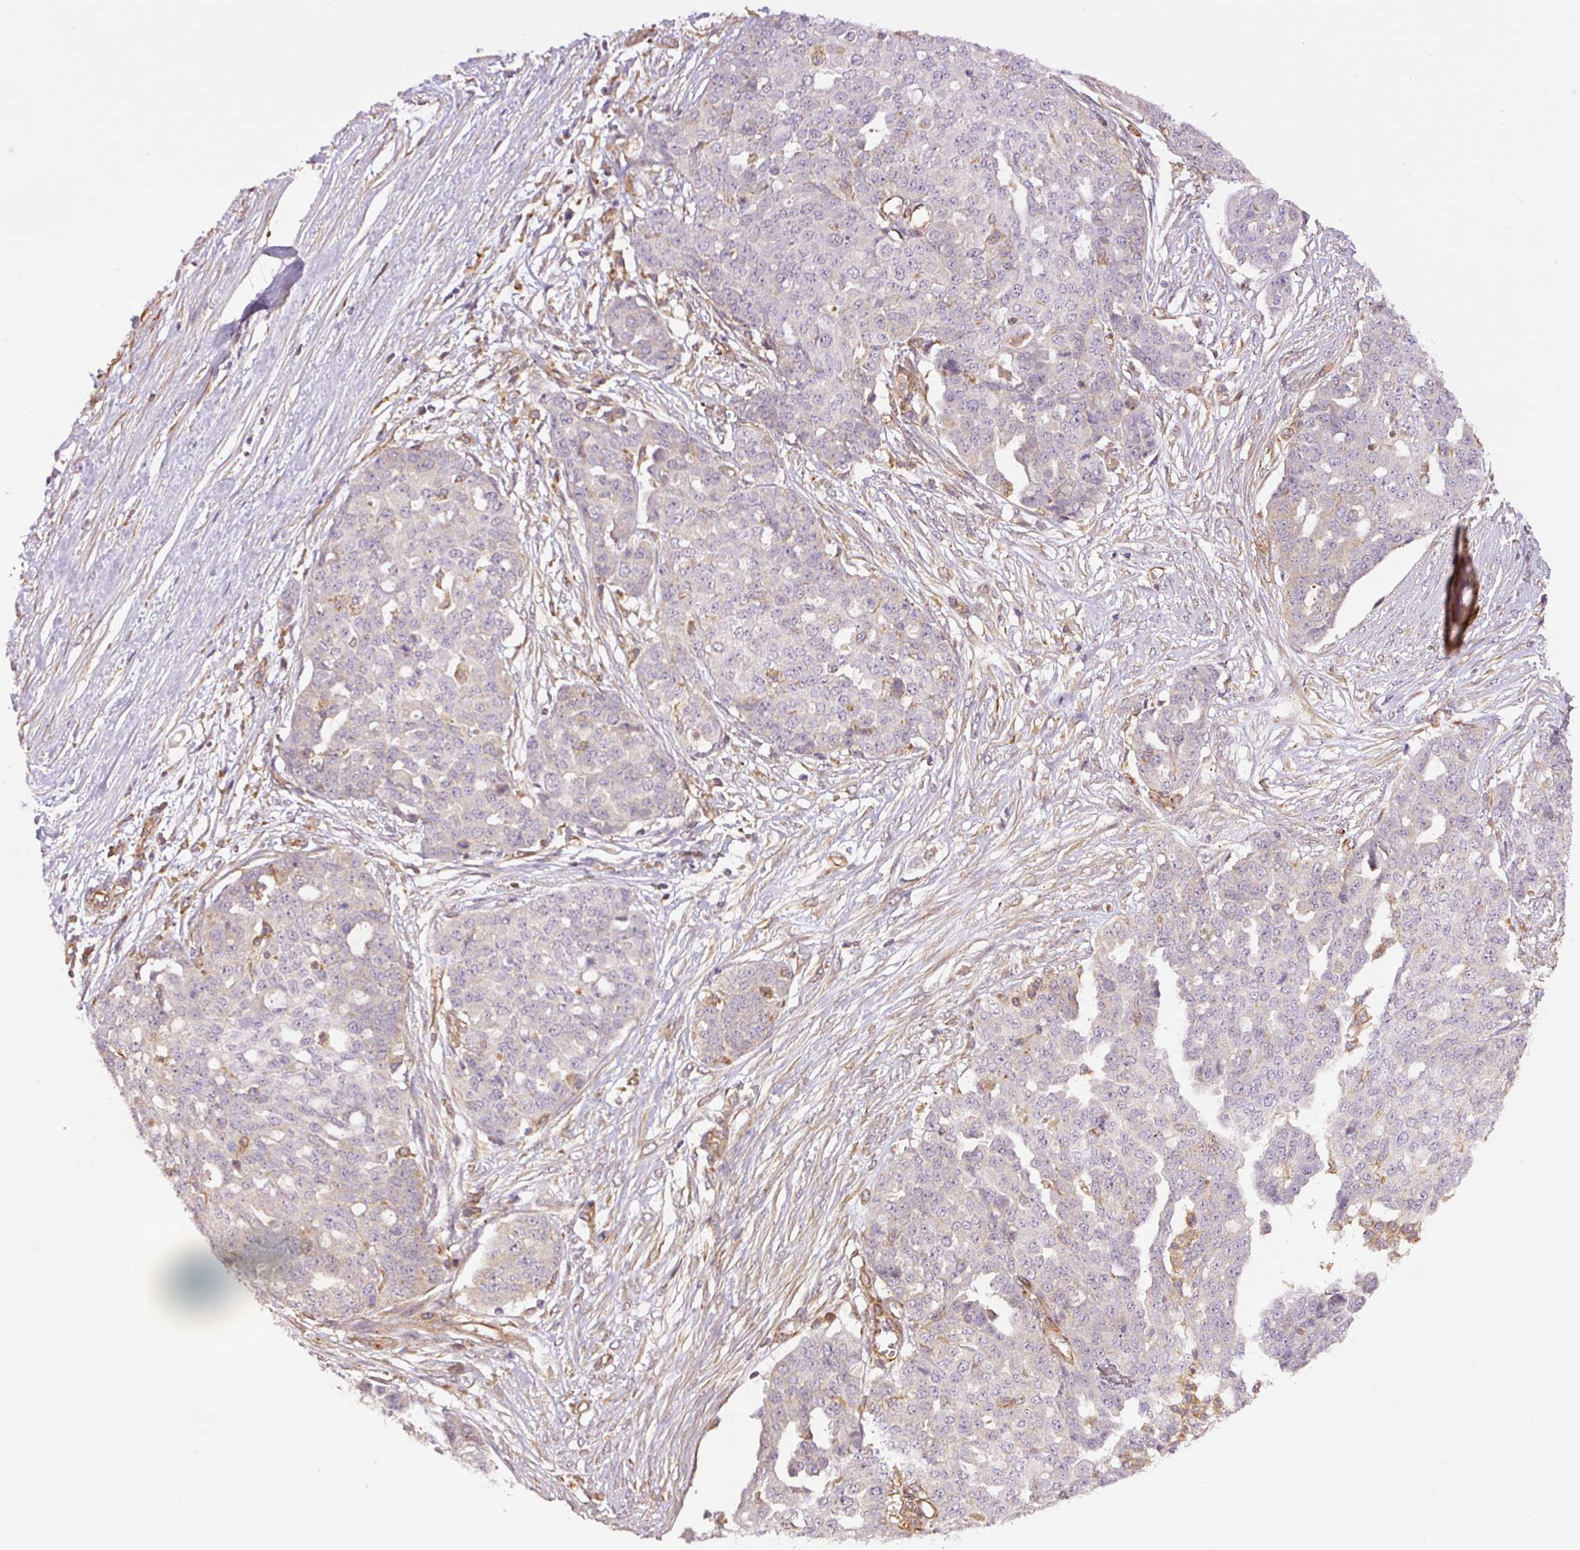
{"staining": {"intensity": "negative", "quantity": "none", "location": "none"}, "tissue": "ovarian cancer", "cell_type": "Tumor cells", "image_type": "cancer", "snomed": [{"axis": "morphology", "description": "Cystadenocarcinoma, serous, NOS"}, {"axis": "topography", "description": "Soft tissue"}, {"axis": "topography", "description": "Ovary"}], "caption": "Tumor cells show no significant protein staining in serous cystadenocarcinoma (ovarian). (Brightfield microscopy of DAB immunohistochemistry (IHC) at high magnification).", "gene": "PCK2", "patient": {"sex": "female", "age": 57}}